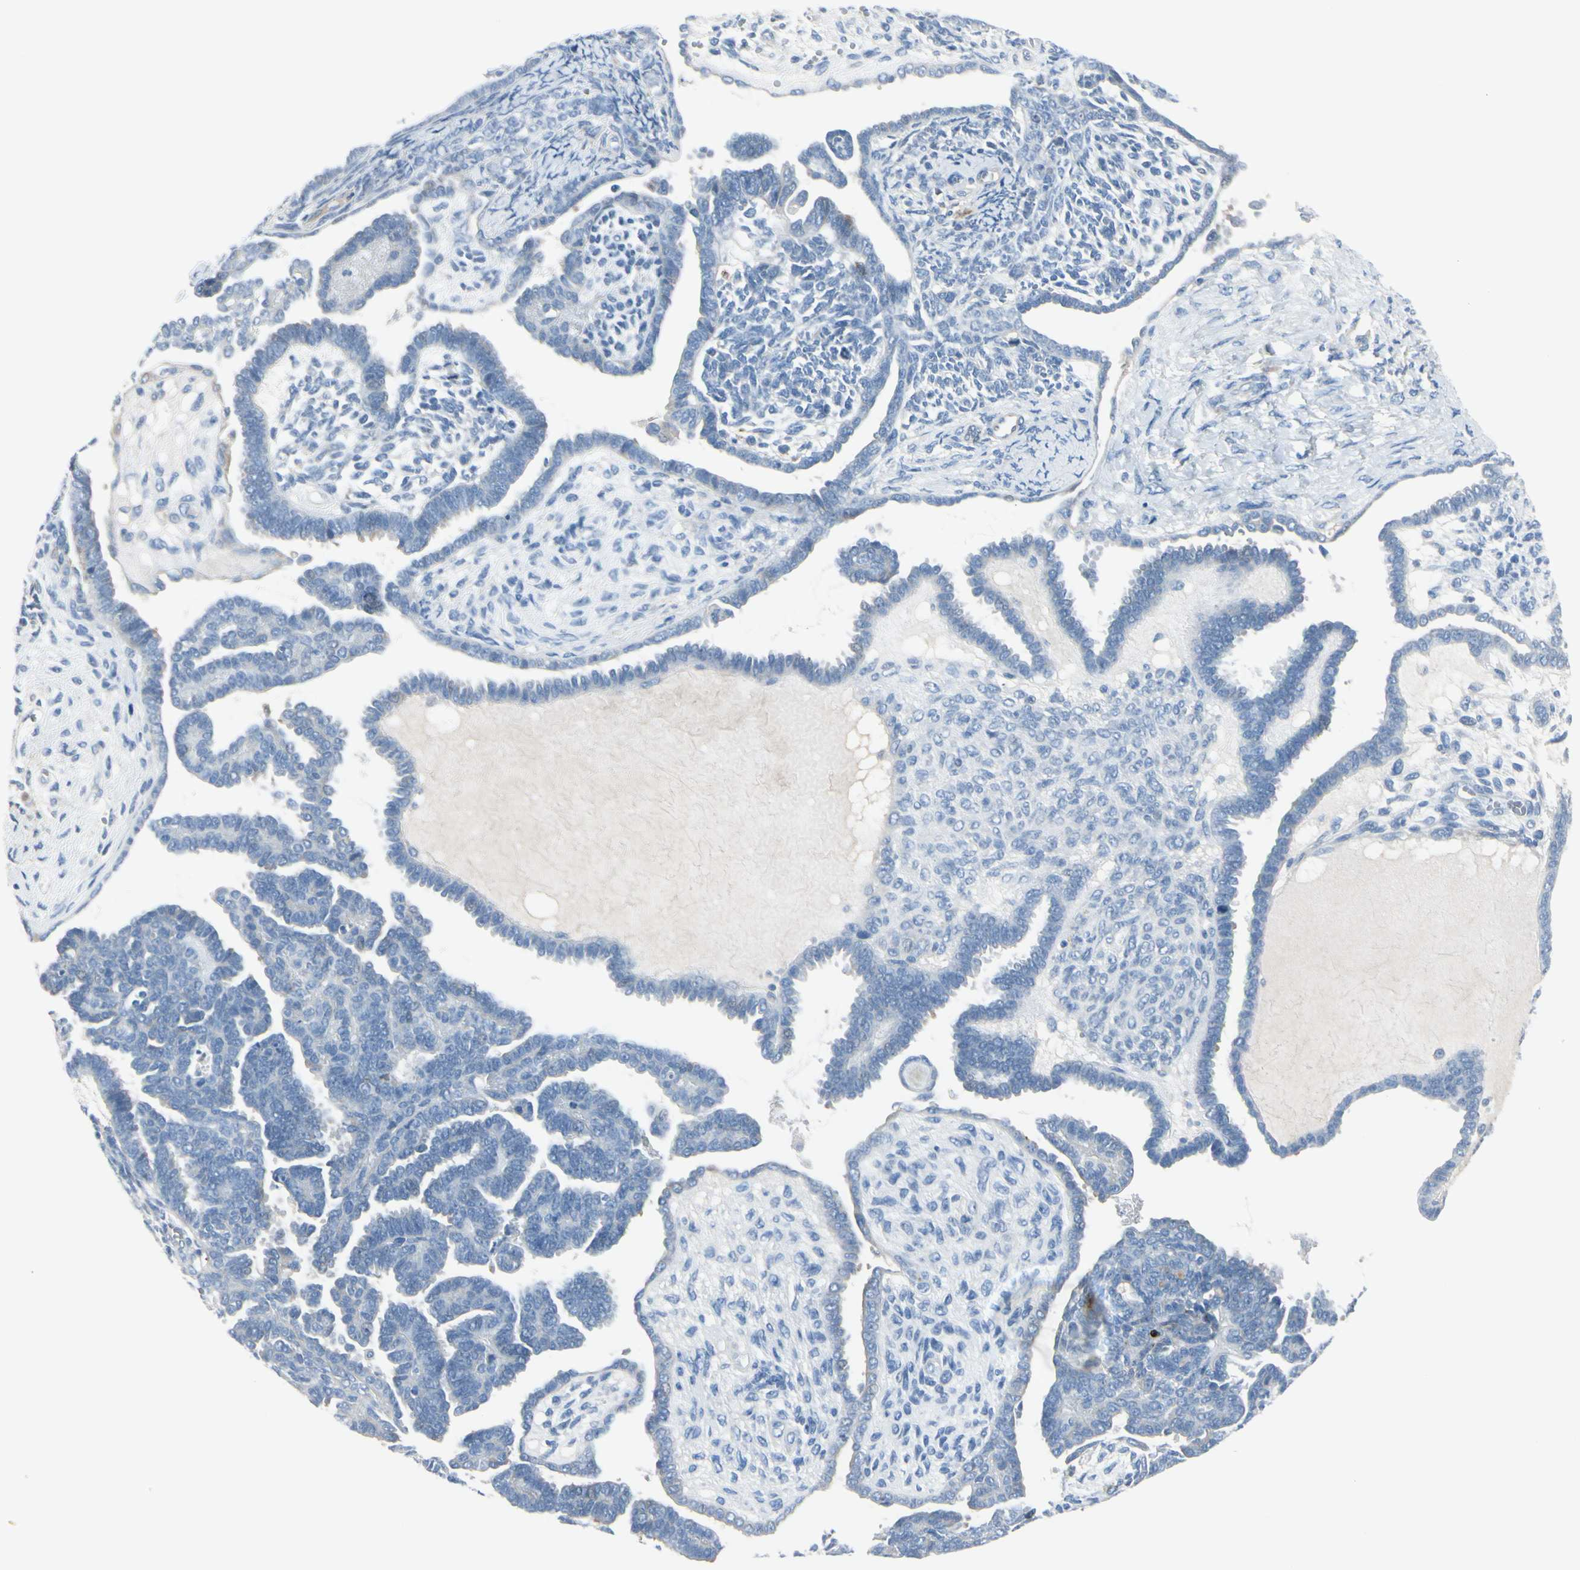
{"staining": {"intensity": "negative", "quantity": "none", "location": "none"}, "tissue": "endometrial cancer", "cell_type": "Tumor cells", "image_type": "cancer", "snomed": [{"axis": "morphology", "description": "Neoplasm, malignant, NOS"}, {"axis": "topography", "description": "Endometrium"}], "caption": "Tumor cells show no significant positivity in malignant neoplasm (endometrial).", "gene": "CACNA2D1", "patient": {"sex": "female", "age": 74}}